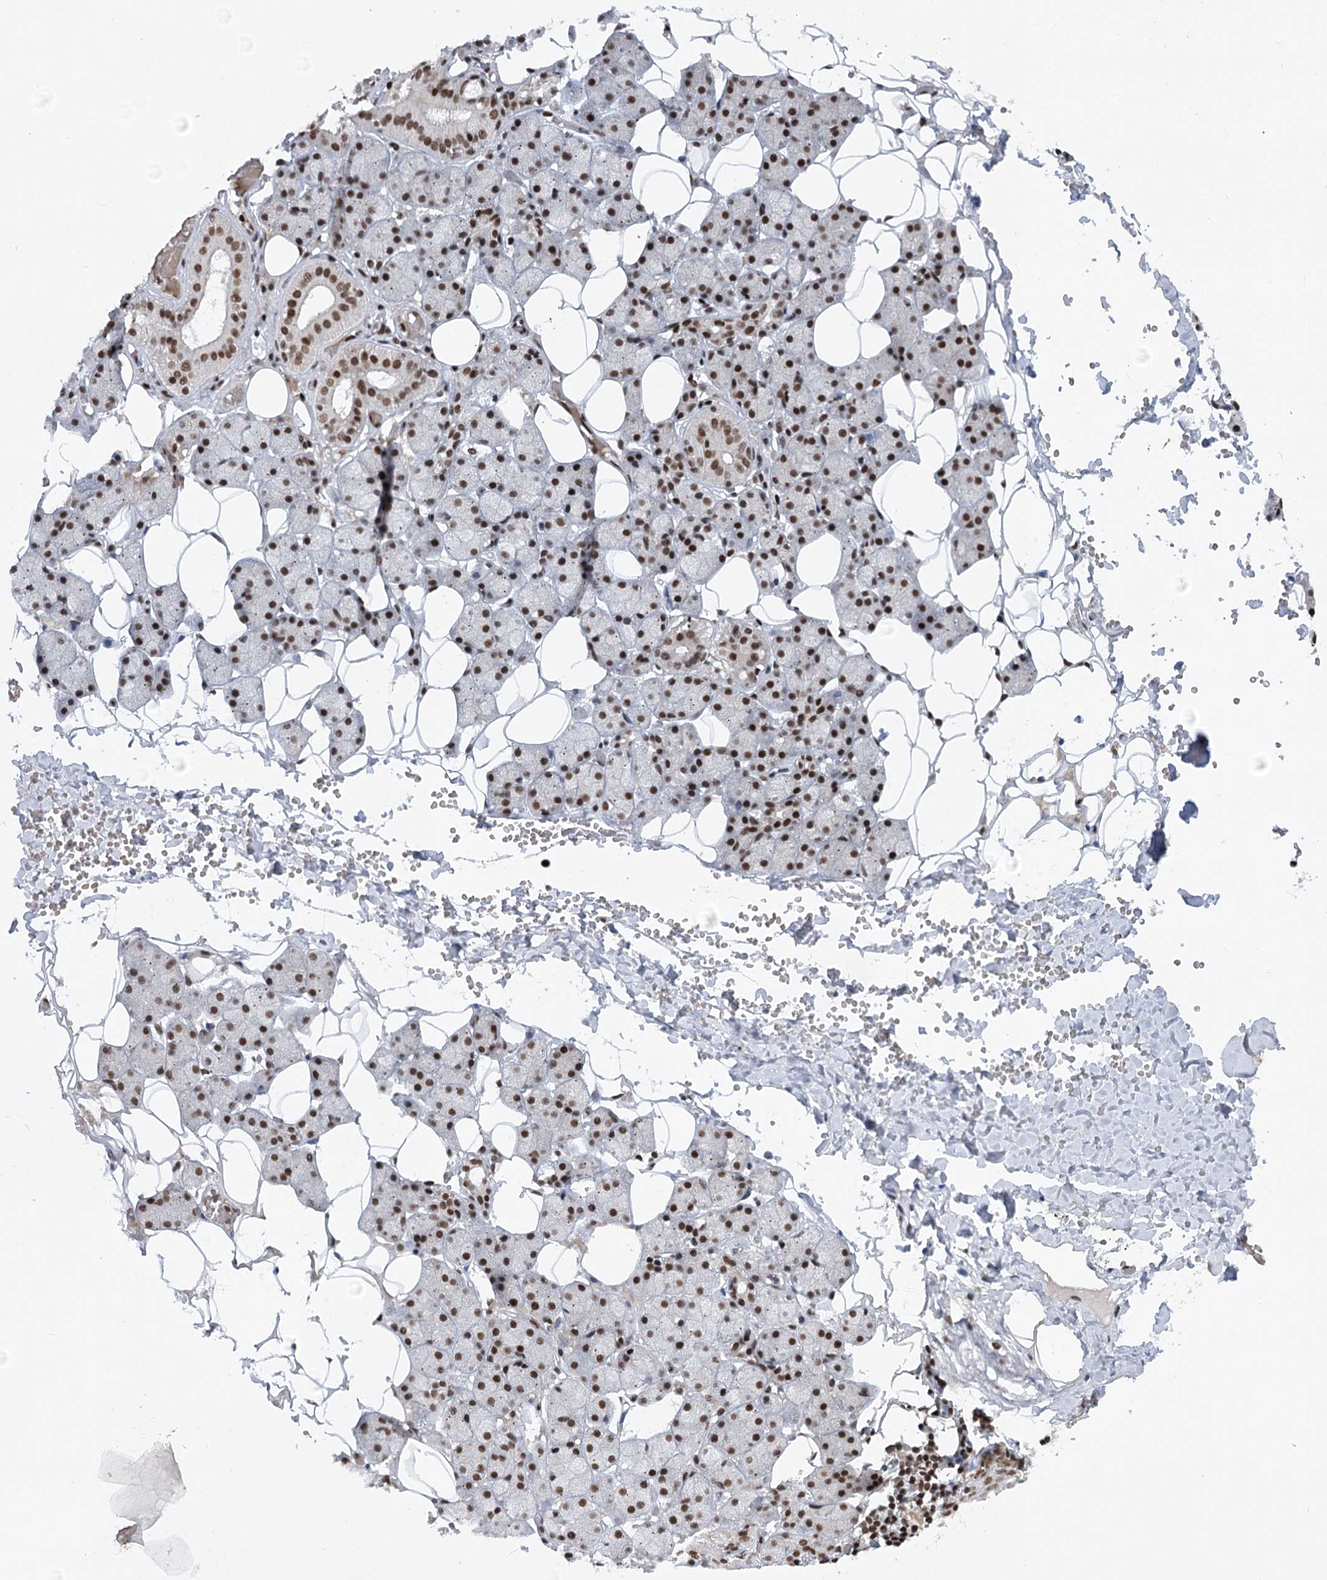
{"staining": {"intensity": "strong", "quantity": ">75%", "location": "nuclear"}, "tissue": "salivary gland", "cell_type": "Glandular cells", "image_type": "normal", "snomed": [{"axis": "morphology", "description": "Normal tissue, NOS"}, {"axis": "topography", "description": "Salivary gland"}], "caption": "Immunohistochemistry (IHC) image of normal human salivary gland stained for a protein (brown), which displays high levels of strong nuclear staining in about >75% of glandular cells.", "gene": "CGGBP1", "patient": {"sex": "female", "age": 33}}